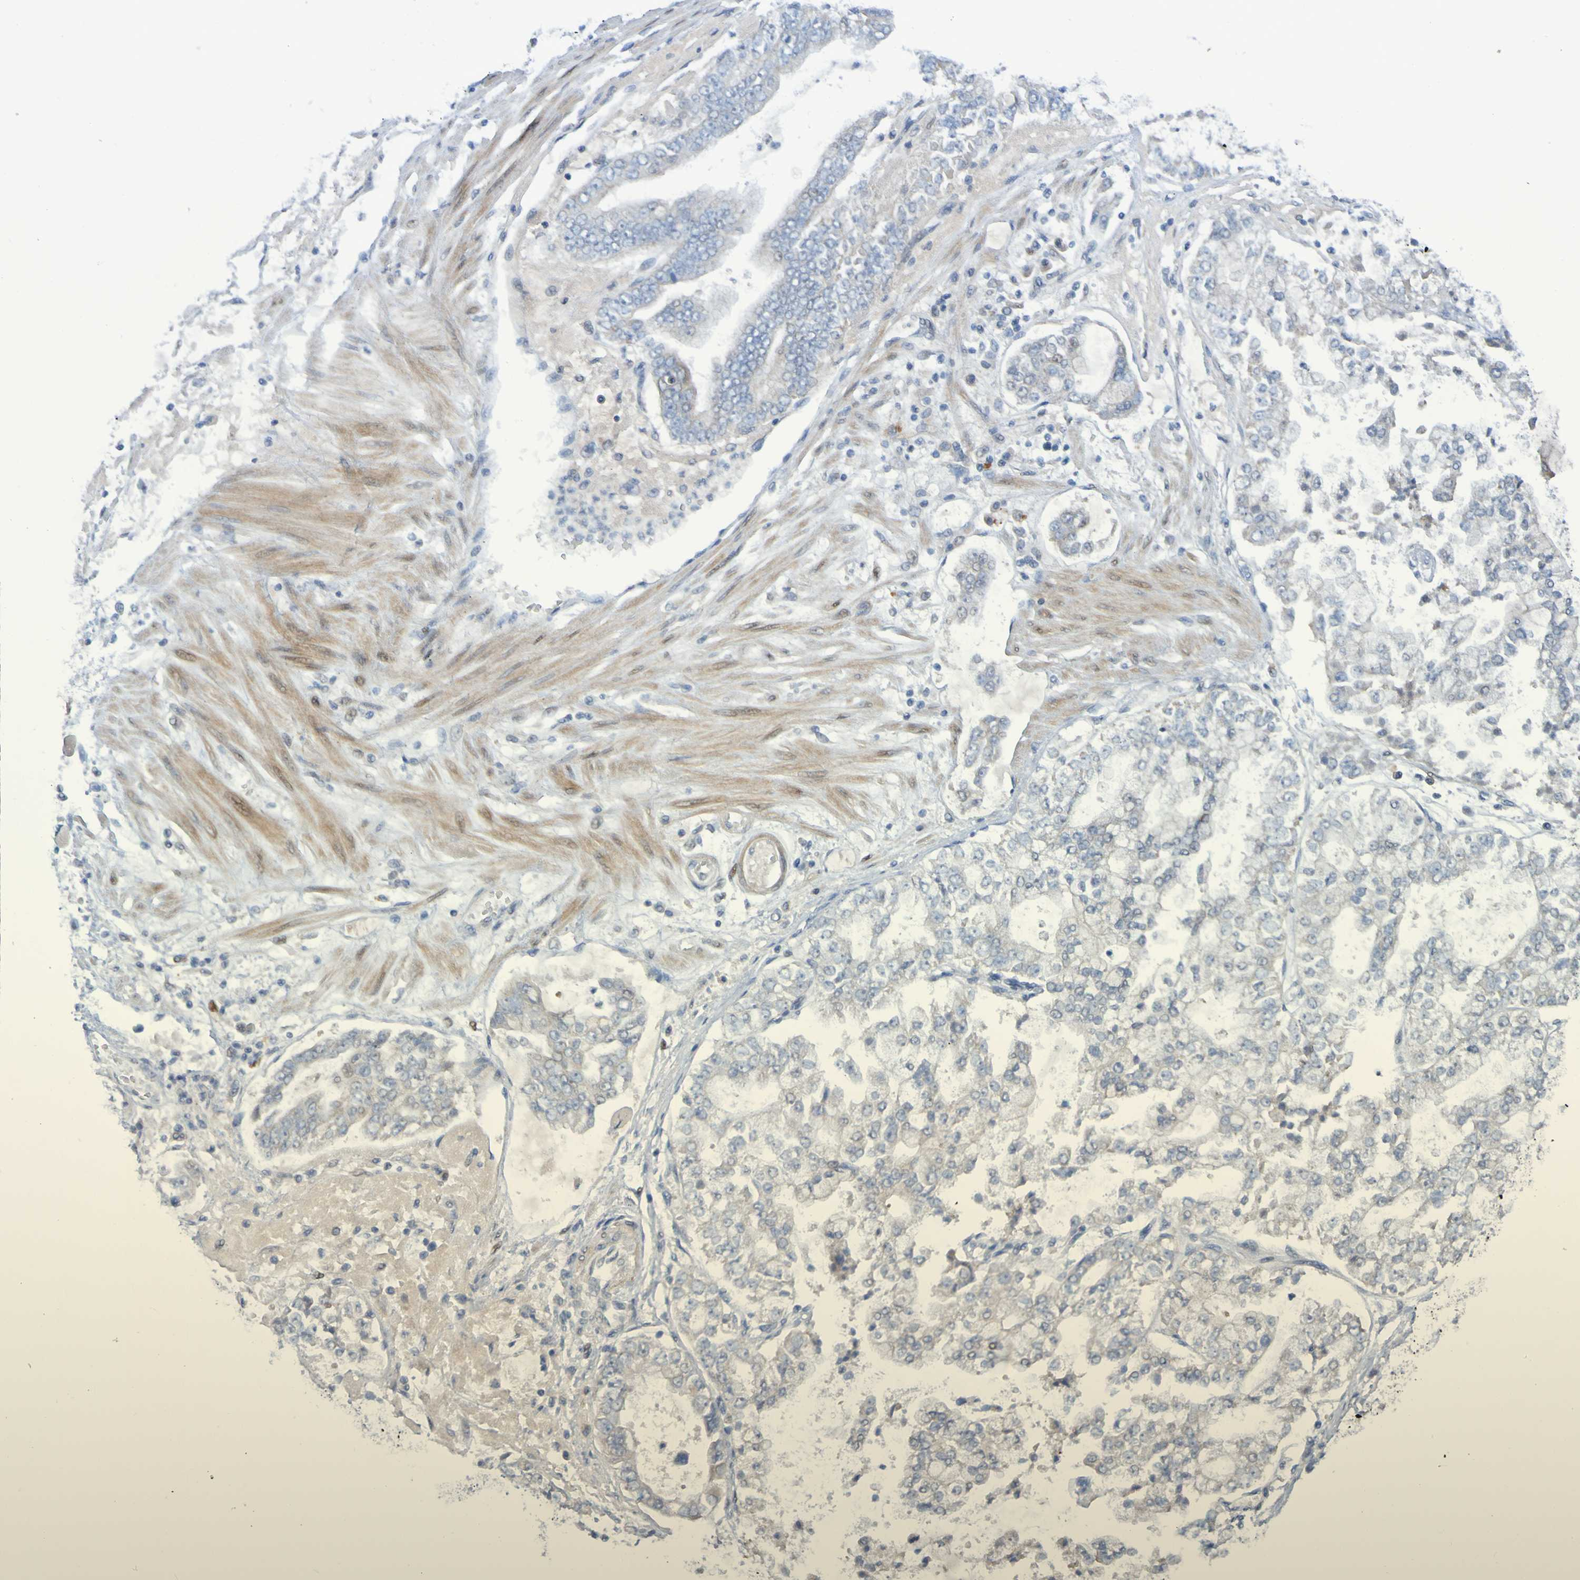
{"staining": {"intensity": "negative", "quantity": "none", "location": "none"}, "tissue": "stomach cancer", "cell_type": "Tumor cells", "image_type": "cancer", "snomed": [{"axis": "morphology", "description": "Adenocarcinoma, NOS"}, {"axis": "topography", "description": "Stomach"}], "caption": "Immunohistochemical staining of human stomach cancer (adenocarcinoma) displays no significant staining in tumor cells. The staining is performed using DAB brown chromogen with nuclei counter-stained in using hematoxylin.", "gene": "FBP2", "patient": {"sex": "male", "age": 76}}